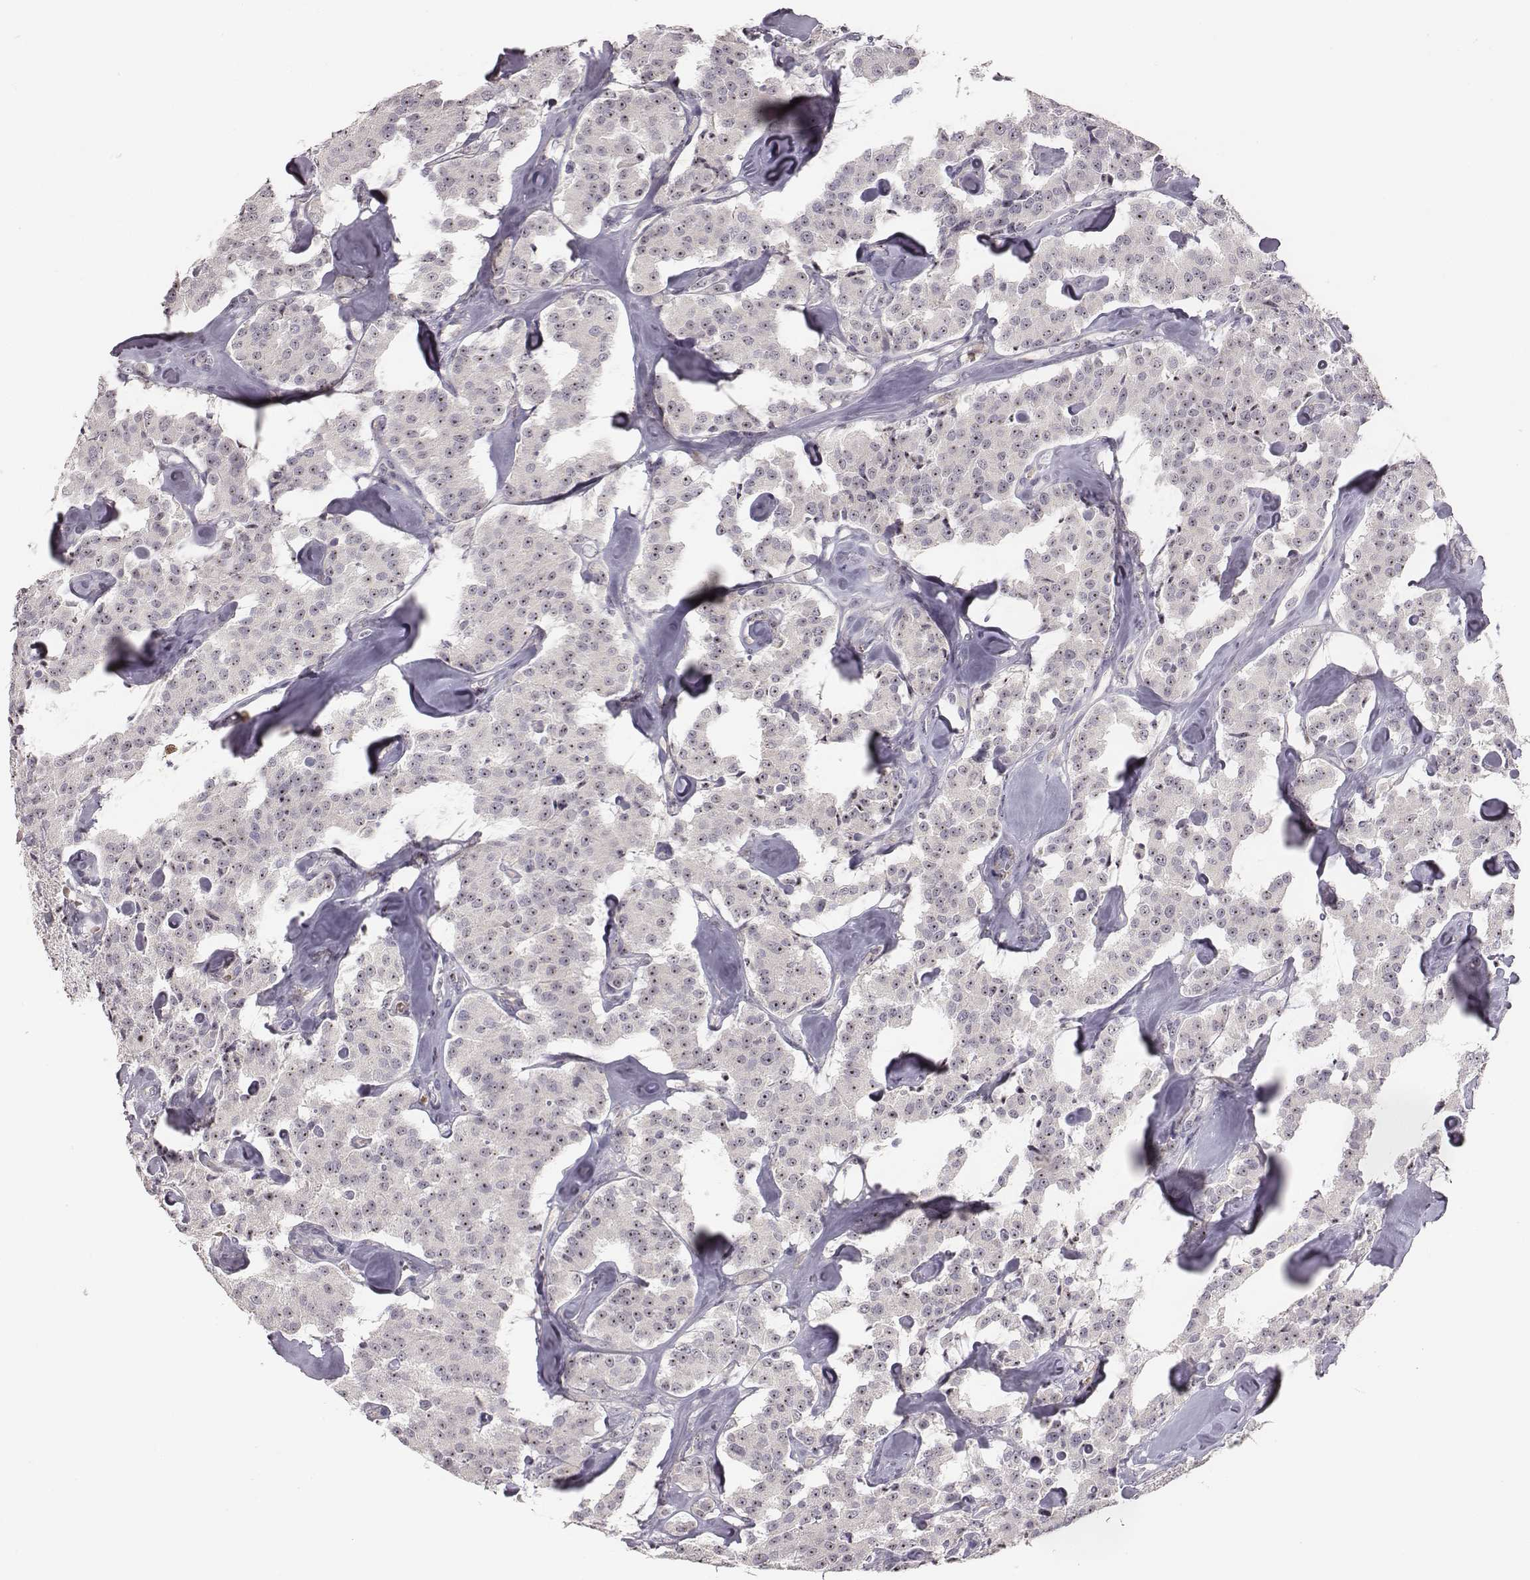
{"staining": {"intensity": "strong", "quantity": "25%-75%", "location": "nuclear"}, "tissue": "carcinoid", "cell_type": "Tumor cells", "image_type": "cancer", "snomed": [{"axis": "morphology", "description": "Carcinoid, malignant, NOS"}, {"axis": "topography", "description": "Pancreas"}], "caption": "Immunohistochemistry photomicrograph of neoplastic tissue: human carcinoid stained using IHC demonstrates high levels of strong protein expression localized specifically in the nuclear of tumor cells, appearing as a nuclear brown color.", "gene": "NIFK", "patient": {"sex": "male", "age": 41}}